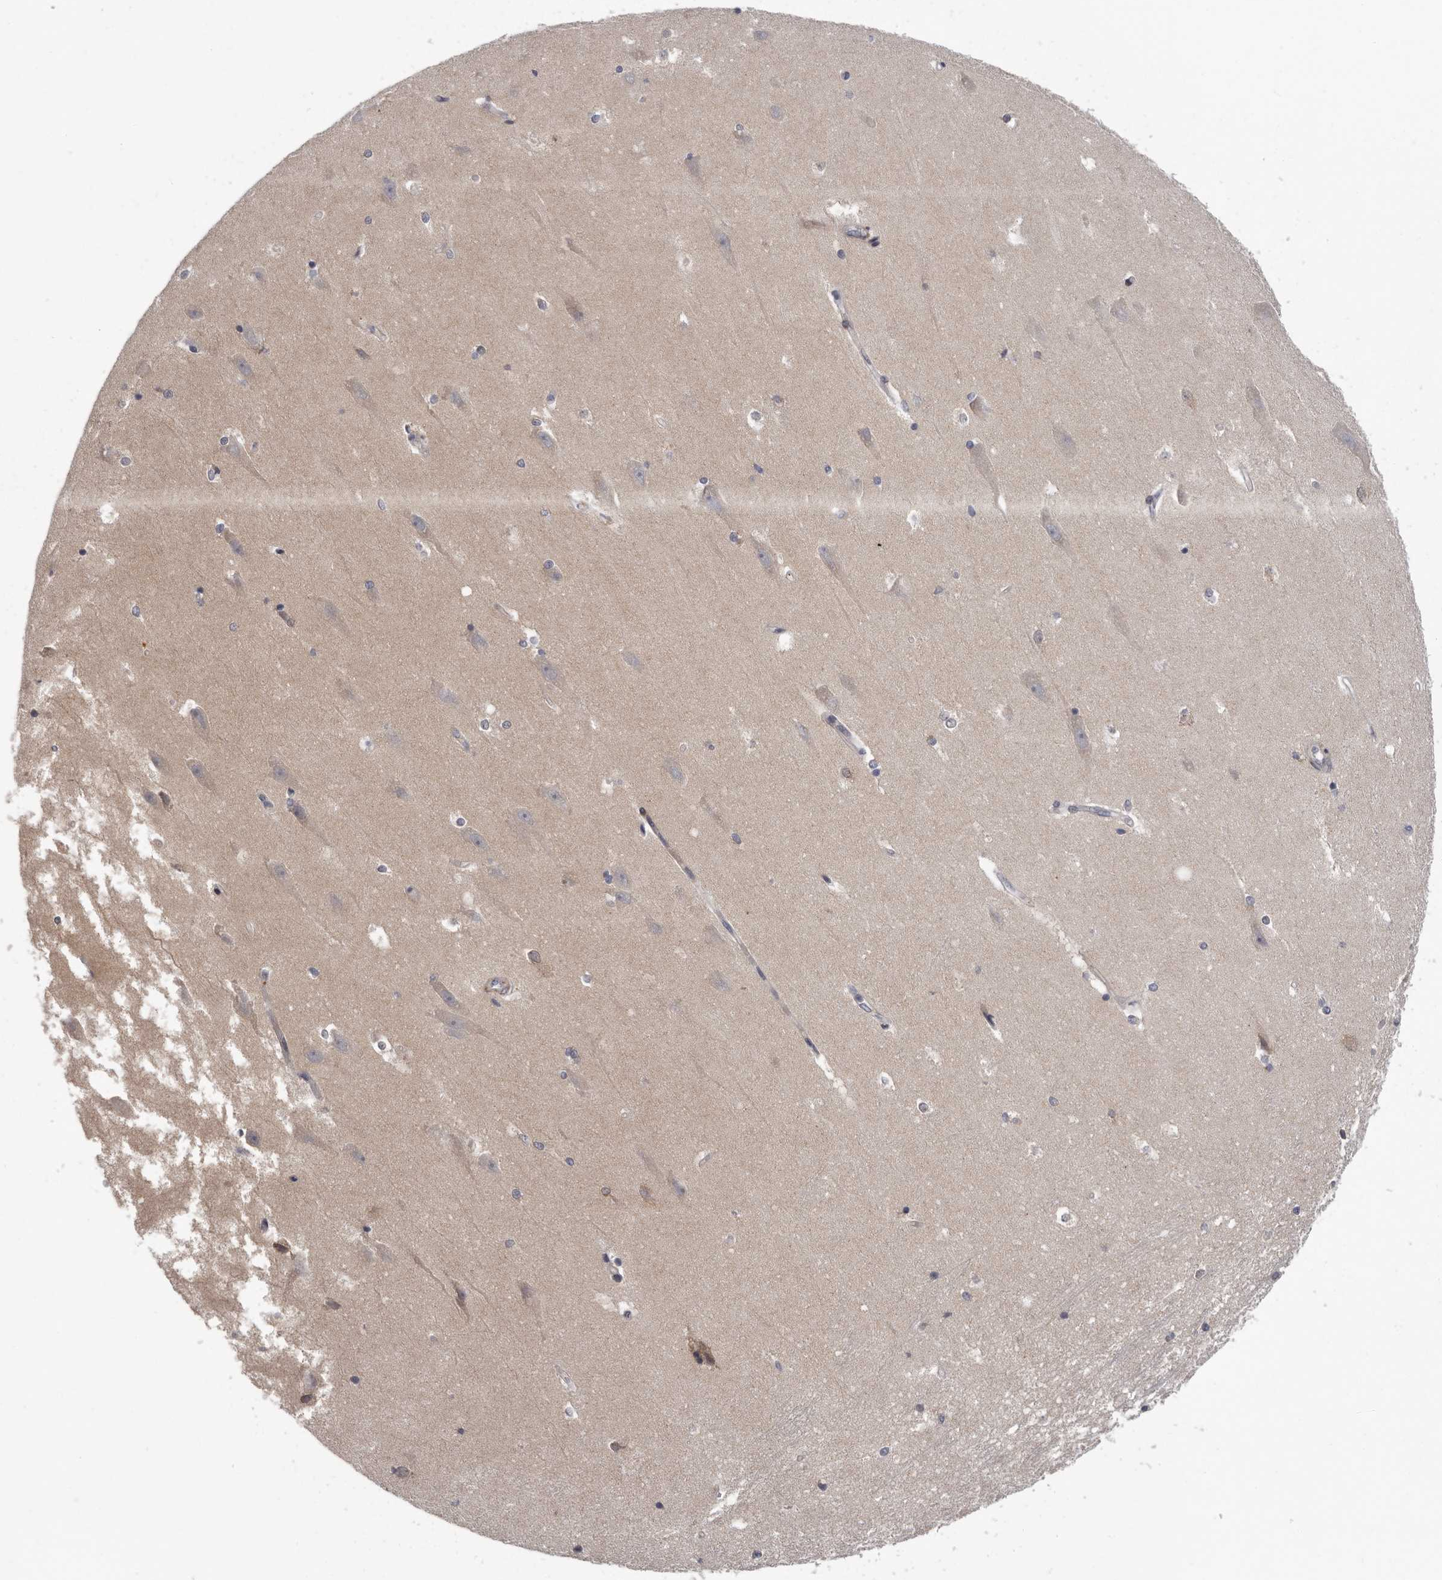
{"staining": {"intensity": "negative", "quantity": "none", "location": "none"}, "tissue": "hippocampus", "cell_type": "Glial cells", "image_type": "normal", "snomed": [{"axis": "morphology", "description": "Normal tissue, NOS"}, {"axis": "topography", "description": "Hippocampus"}], "caption": "High power microscopy image of an IHC image of normal hippocampus, revealing no significant expression in glial cells.", "gene": "ATXN3L", "patient": {"sex": "male", "age": 45}}